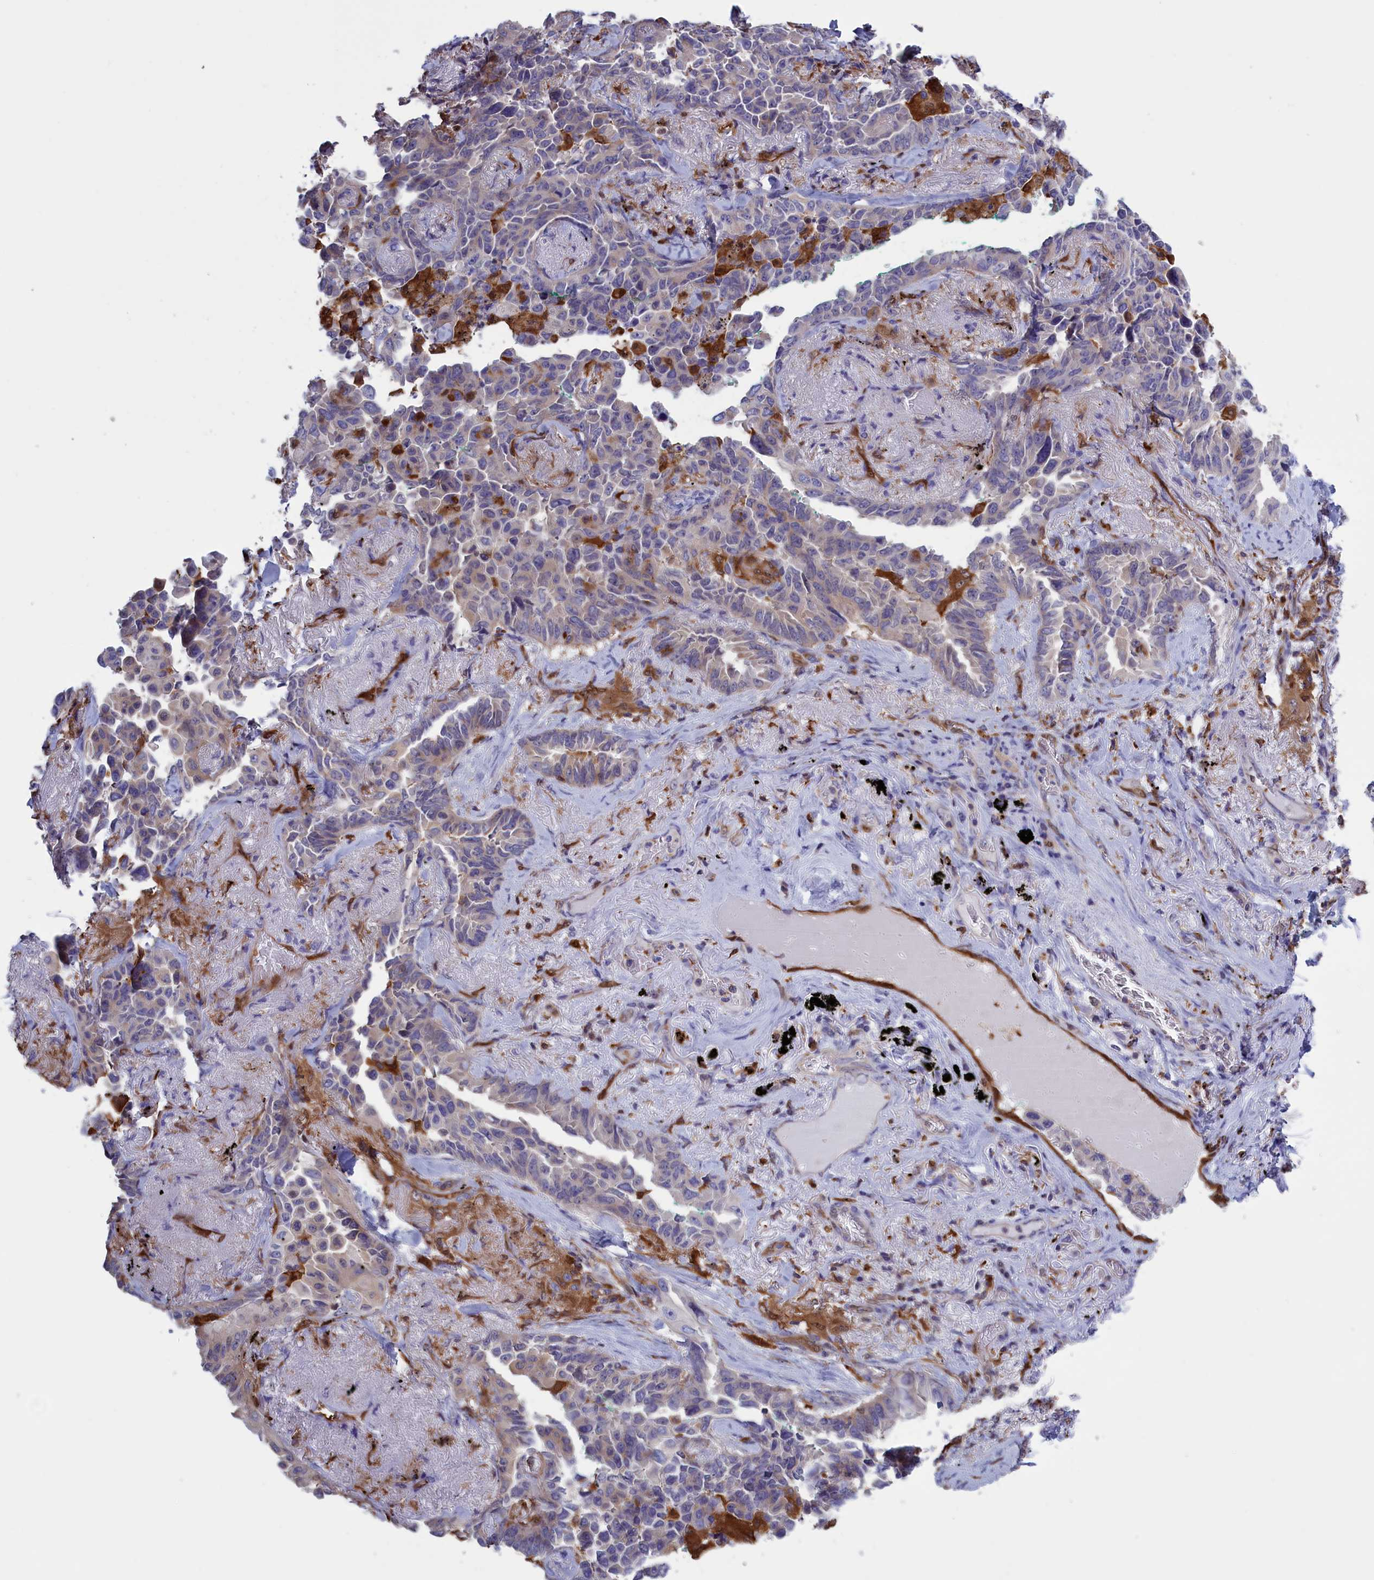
{"staining": {"intensity": "weak", "quantity": "<25%", "location": "cytoplasmic/membranous"}, "tissue": "lung cancer", "cell_type": "Tumor cells", "image_type": "cancer", "snomed": [{"axis": "morphology", "description": "Adenocarcinoma, NOS"}, {"axis": "topography", "description": "Lung"}], "caption": "The histopathology image reveals no staining of tumor cells in lung adenocarcinoma.", "gene": "ARHGAP18", "patient": {"sex": "female", "age": 67}}